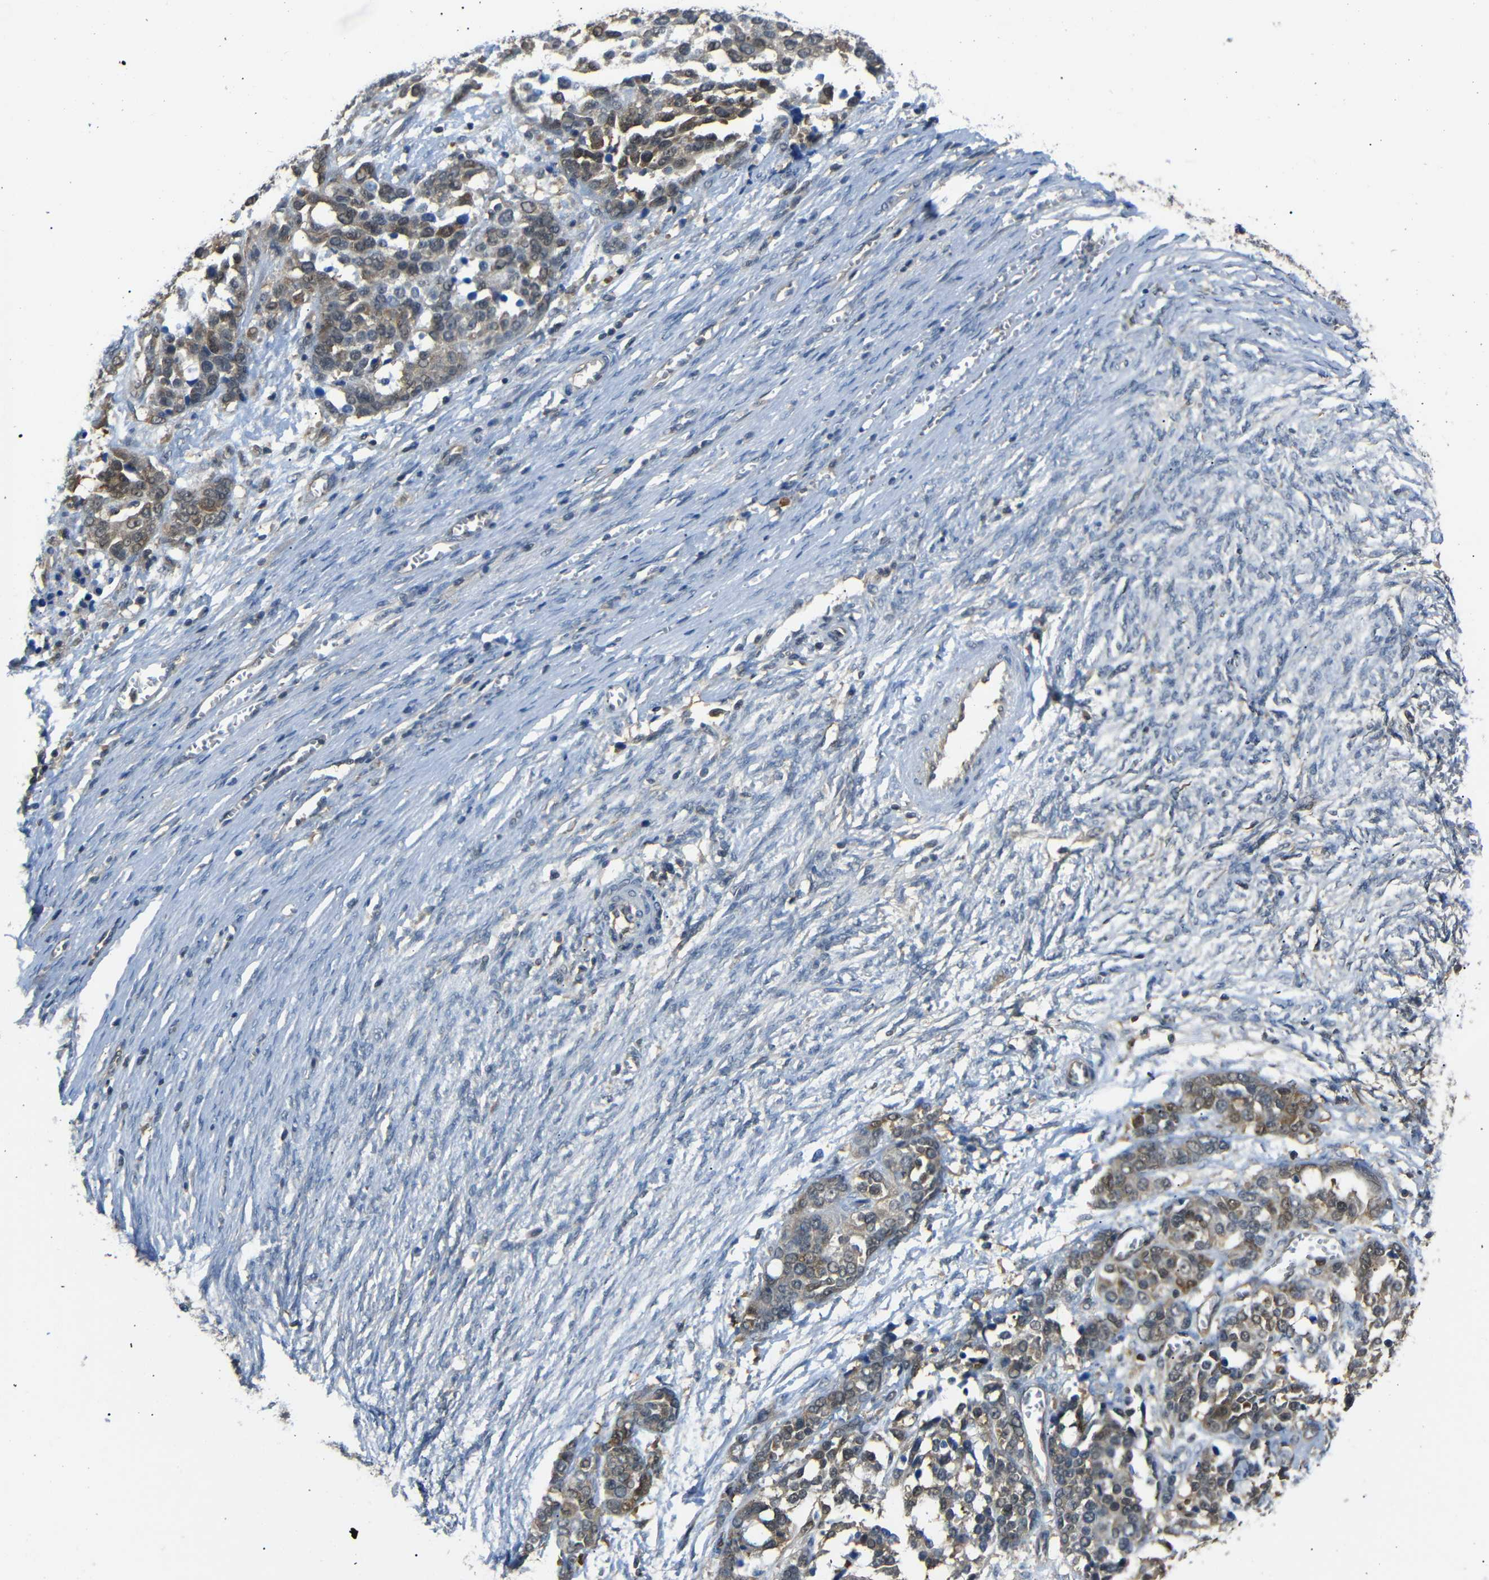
{"staining": {"intensity": "moderate", "quantity": "25%-75%", "location": "cytoplasmic/membranous,nuclear"}, "tissue": "ovarian cancer", "cell_type": "Tumor cells", "image_type": "cancer", "snomed": [{"axis": "morphology", "description": "Cystadenocarcinoma, serous, NOS"}, {"axis": "topography", "description": "Ovary"}], "caption": "Protein expression analysis of ovarian serous cystadenocarcinoma shows moderate cytoplasmic/membranous and nuclear staining in about 25%-75% of tumor cells.", "gene": "UBXN1", "patient": {"sex": "female", "age": 44}}